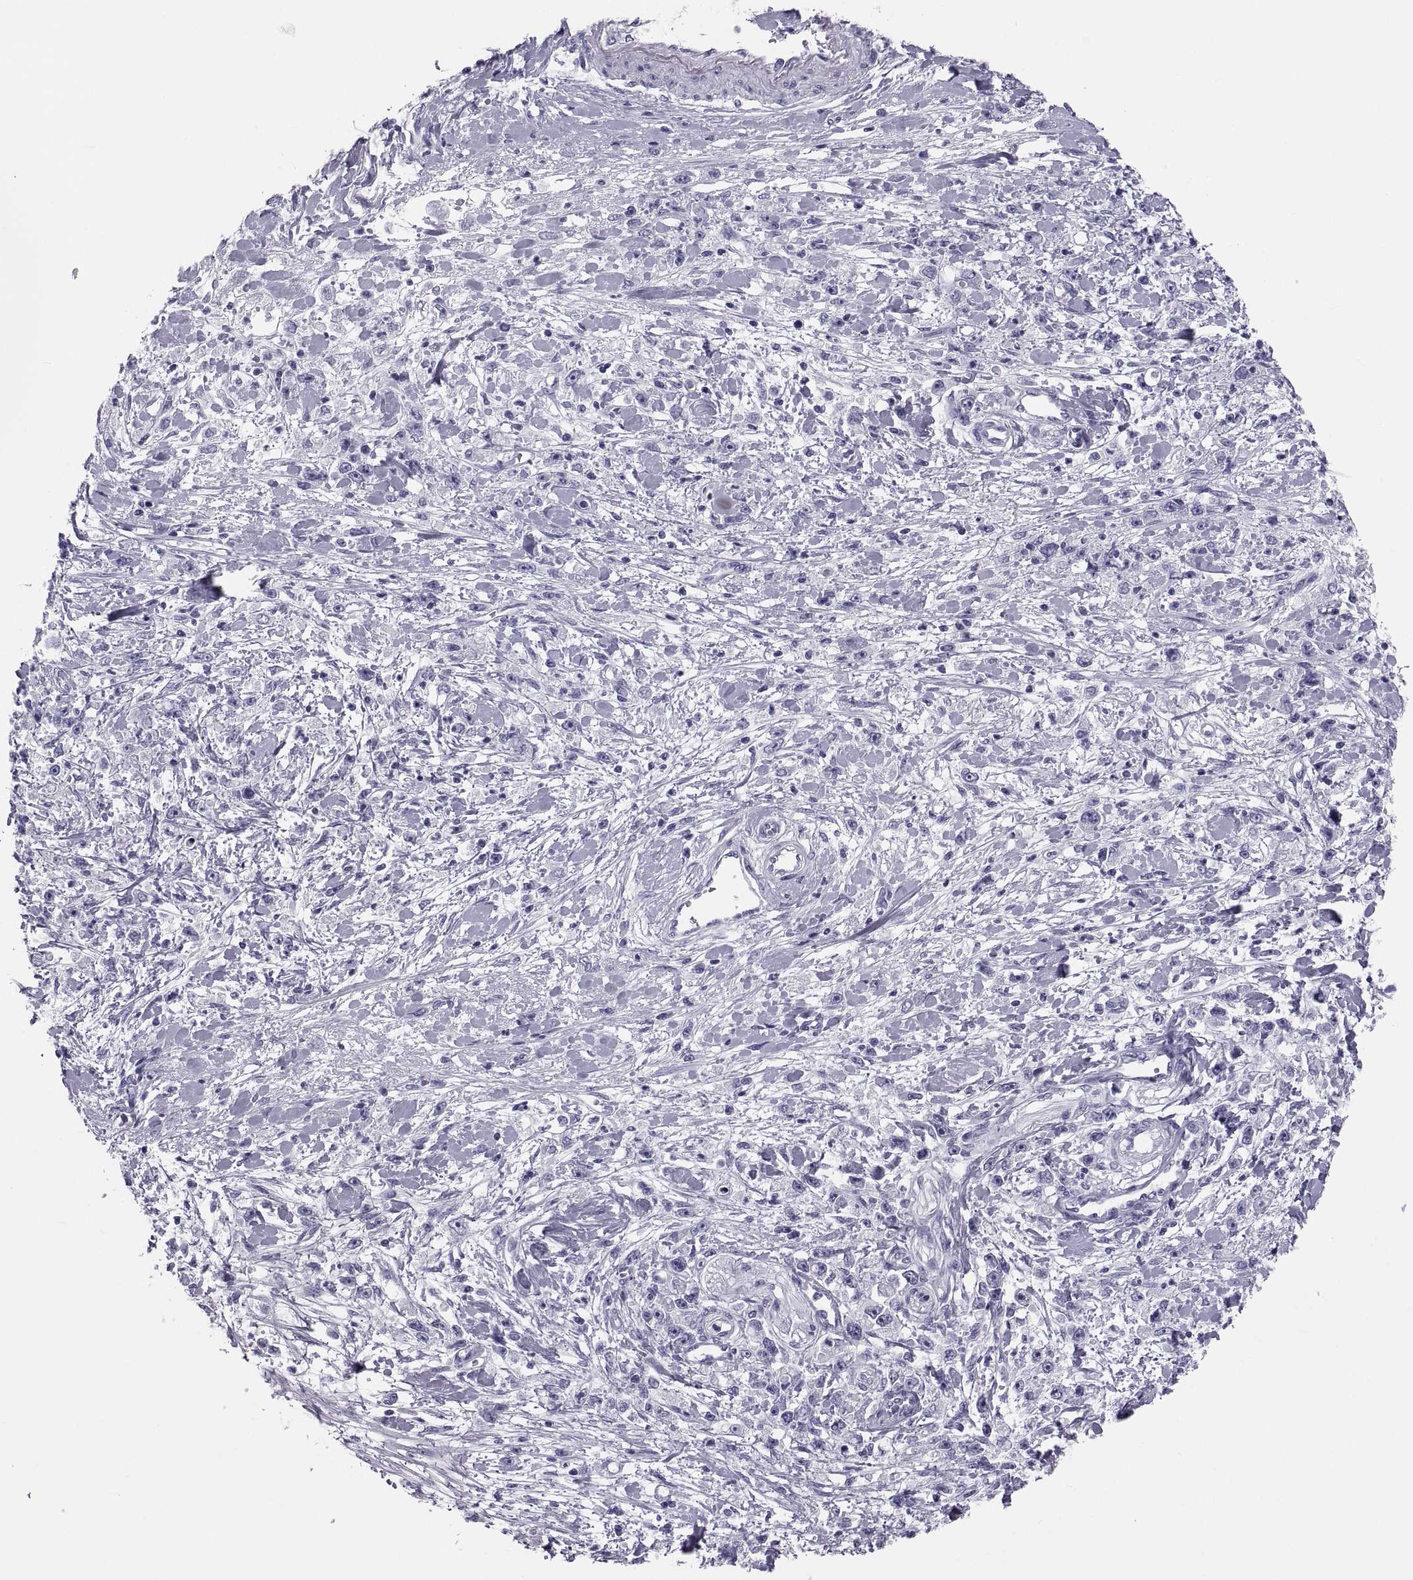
{"staining": {"intensity": "negative", "quantity": "none", "location": "none"}, "tissue": "stomach cancer", "cell_type": "Tumor cells", "image_type": "cancer", "snomed": [{"axis": "morphology", "description": "Adenocarcinoma, NOS"}, {"axis": "topography", "description": "Stomach"}], "caption": "IHC image of human adenocarcinoma (stomach) stained for a protein (brown), which demonstrates no expression in tumor cells. The staining was performed using DAB (3,3'-diaminobenzidine) to visualize the protein expression in brown, while the nuclei were stained in blue with hematoxylin (Magnification: 20x).", "gene": "CRISP1", "patient": {"sex": "female", "age": 59}}